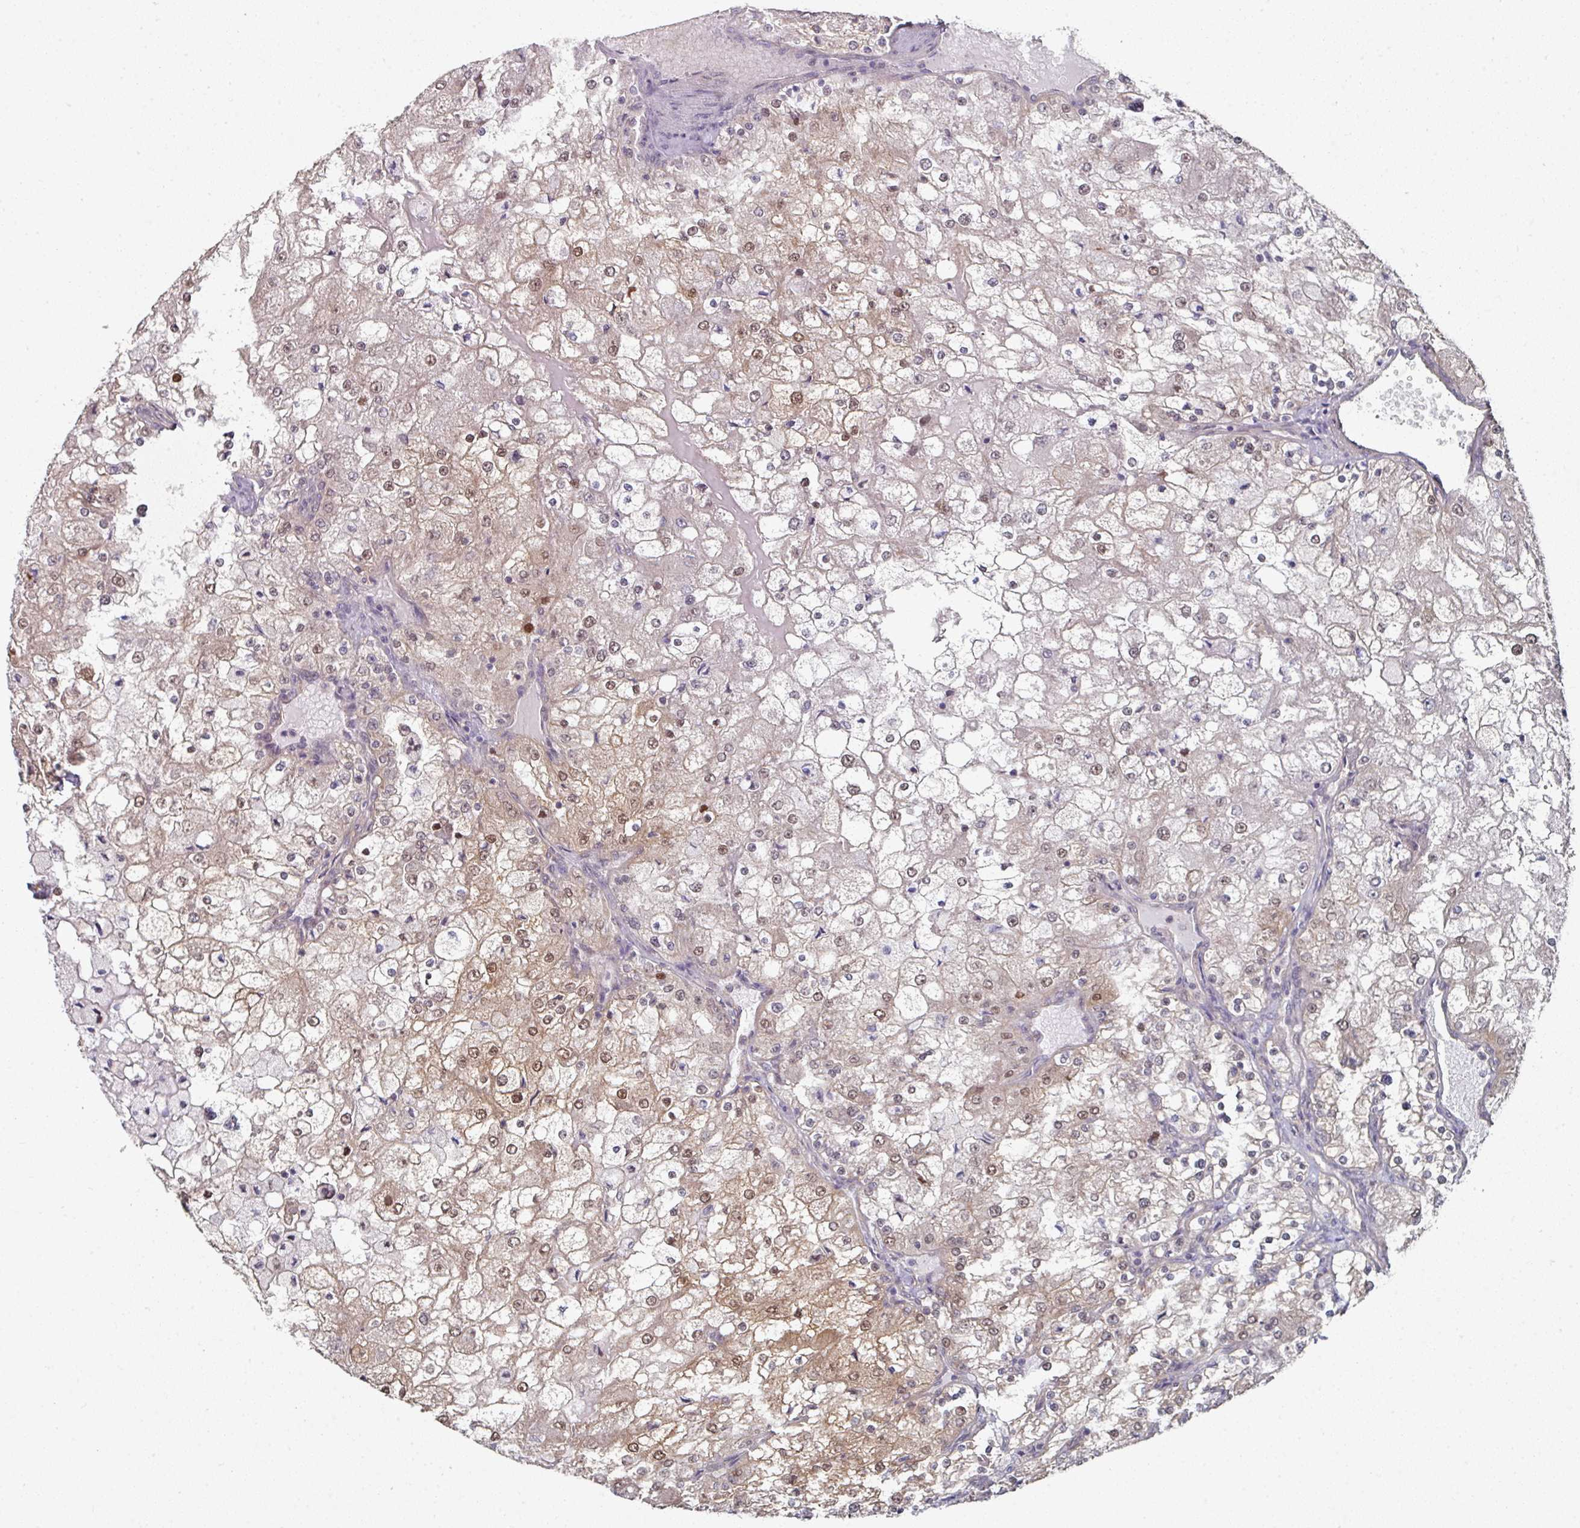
{"staining": {"intensity": "moderate", "quantity": "25%-75%", "location": "cytoplasmic/membranous,nuclear"}, "tissue": "renal cancer", "cell_type": "Tumor cells", "image_type": "cancer", "snomed": [{"axis": "morphology", "description": "Adenocarcinoma, NOS"}, {"axis": "topography", "description": "Kidney"}], "caption": "Protein staining of adenocarcinoma (renal) tissue reveals moderate cytoplasmic/membranous and nuclear staining in approximately 25%-75% of tumor cells.", "gene": "PSME3IP1", "patient": {"sex": "female", "age": 74}}